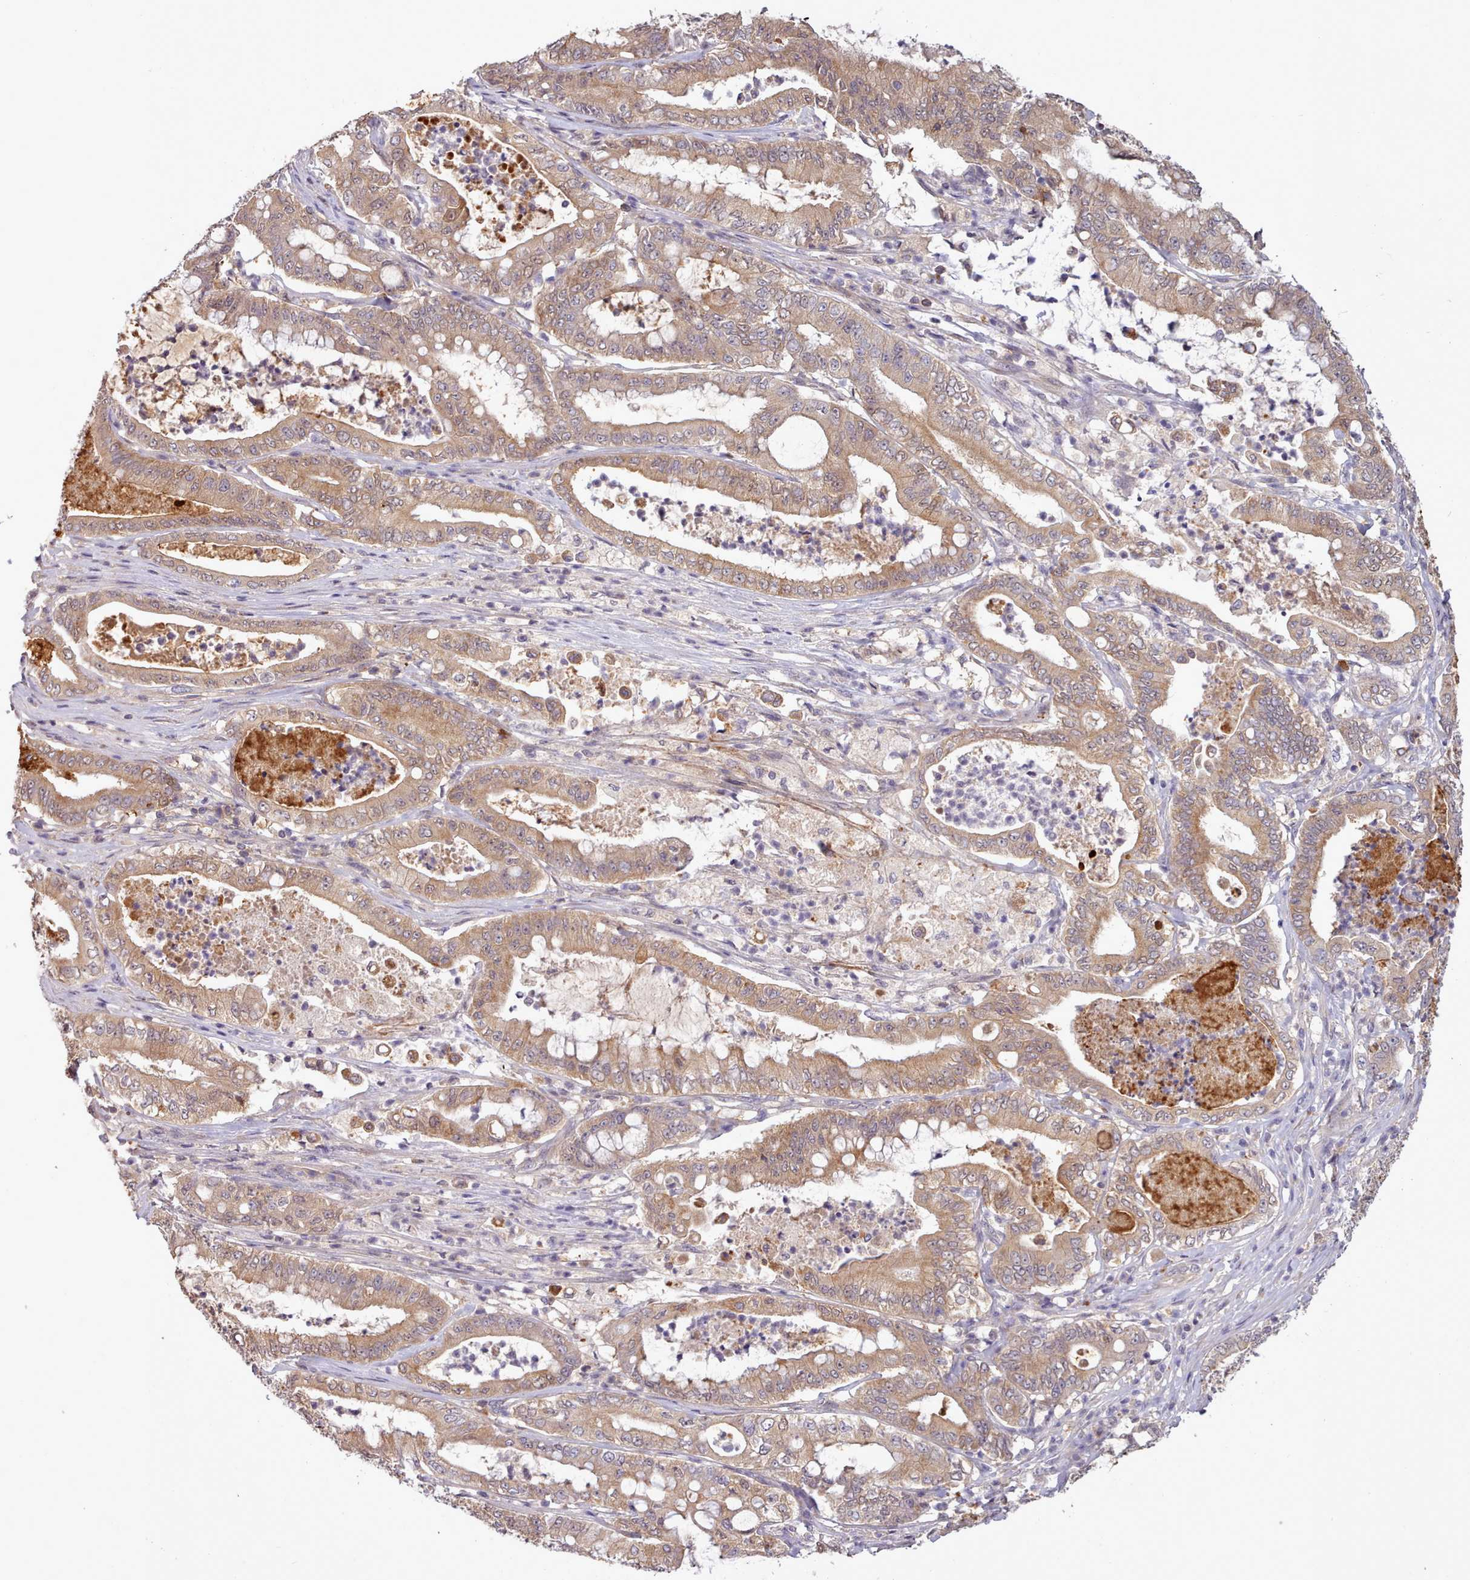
{"staining": {"intensity": "moderate", "quantity": ">75%", "location": "cytoplasmic/membranous"}, "tissue": "pancreatic cancer", "cell_type": "Tumor cells", "image_type": "cancer", "snomed": [{"axis": "morphology", "description": "Adenocarcinoma, NOS"}, {"axis": "topography", "description": "Pancreas"}], "caption": "Tumor cells display medium levels of moderate cytoplasmic/membranous staining in approximately >75% of cells in pancreatic cancer. The staining is performed using DAB brown chromogen to label protein expression. The nuclei are counter-stained blue using hematoxylin.", "gene": "ARL17A", "patient": {"sex": "male", "age": 71}}